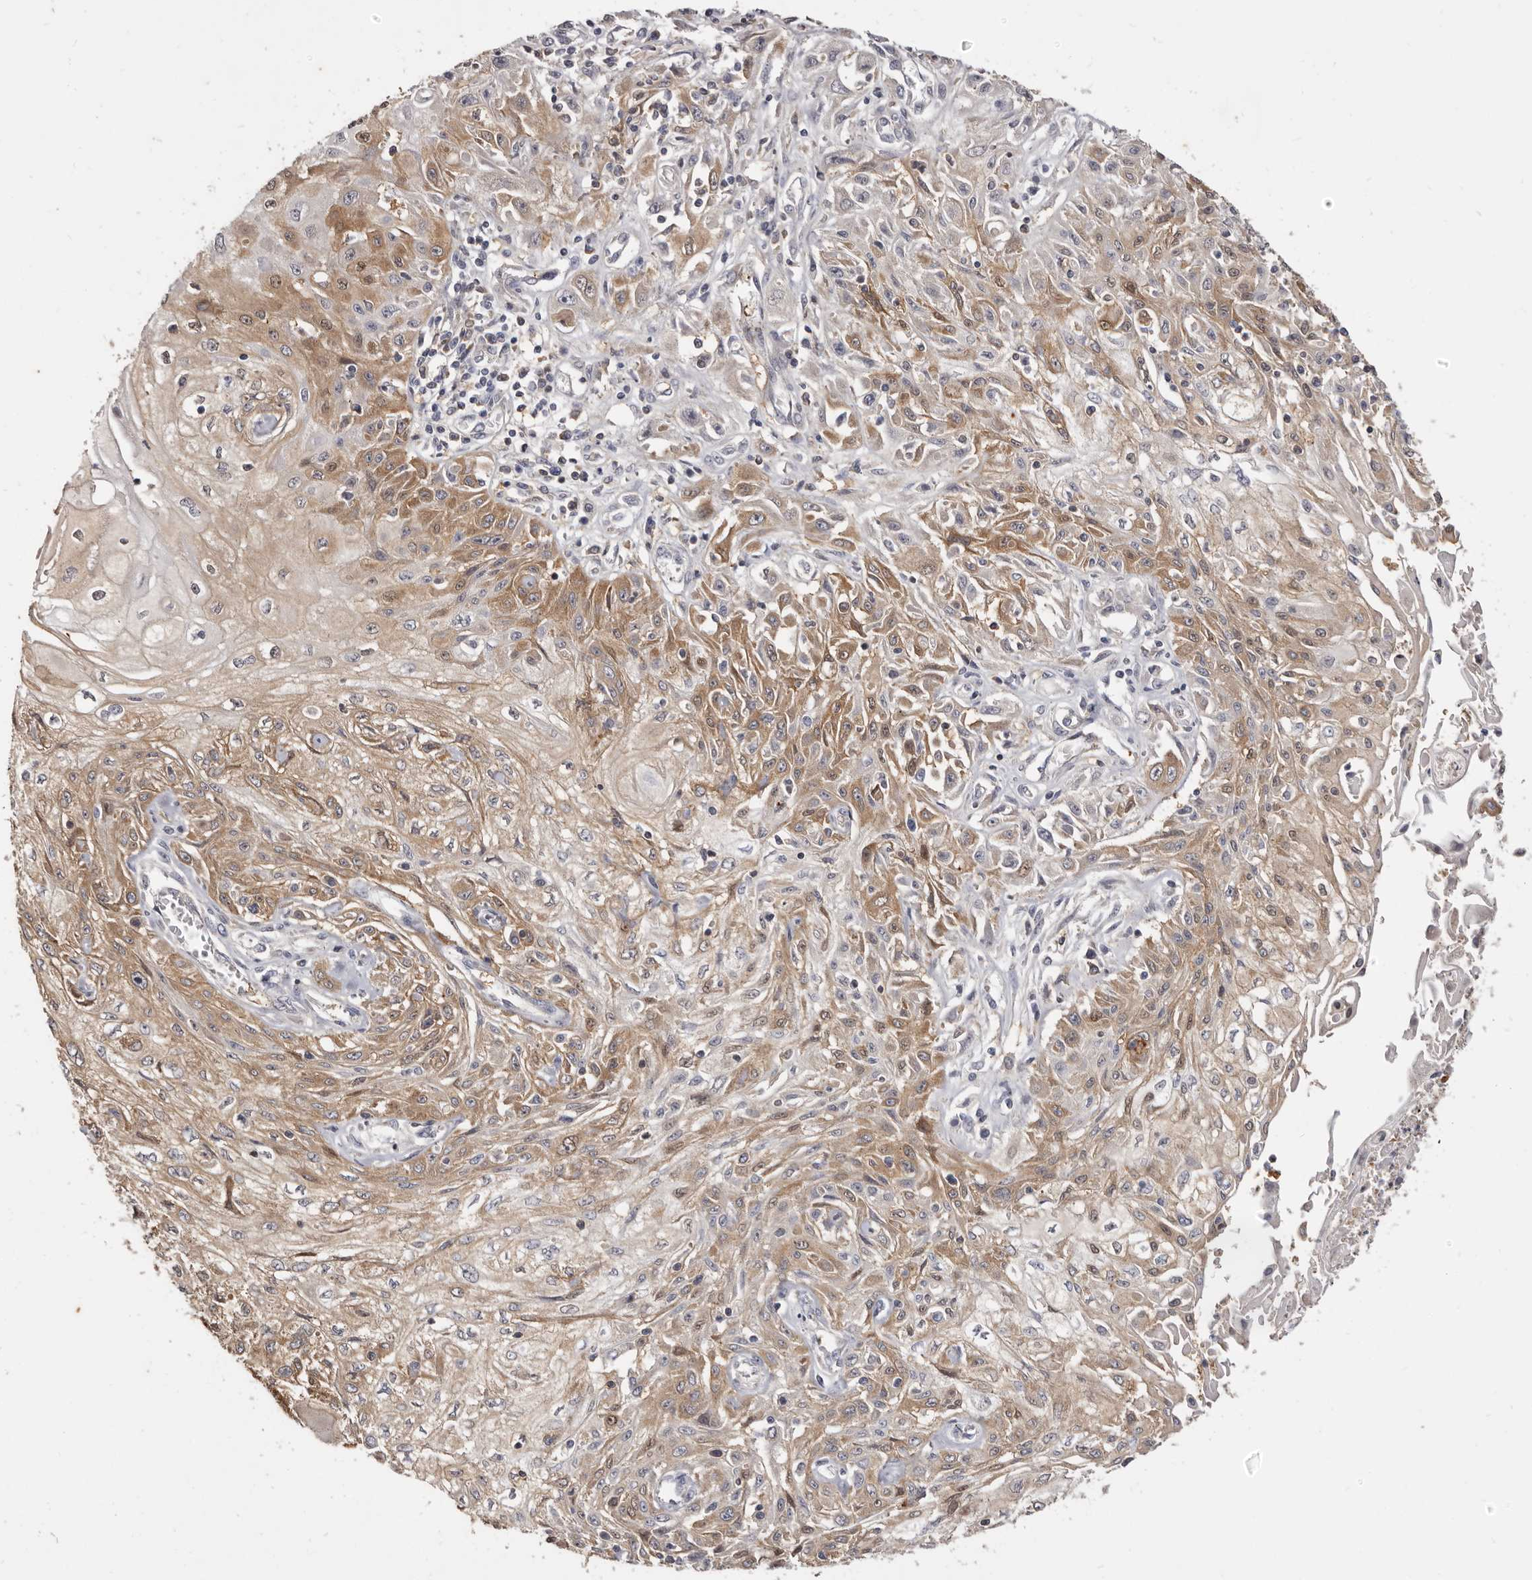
{"staining": {"intensity": "moderate", "quantity": ">75%", "location": "cytoplasmic/membranous"}, "tissue": "skin cancer", "cell_type": "Tumor cells", "image_type": "cancer", "snomed": [{"axis": "morphology", "description": "Squamous cell carcinoma, NOS"}, {"axis": "morphology", "description": "Squamous cell carcinoma, metastatic, NOS"}, {"axis": "topography", "description": "Skin"}, {"axis": "topography", "description": "Lymph node"}], "caption": "A brown stain labels moderate cytoplasmic/membranous expression of a protein in human skin metastatic squamous cell carcinoma tumor cells.", "gene": "ADAMTS20", "patient": {"sex": "male", "age": 75}}